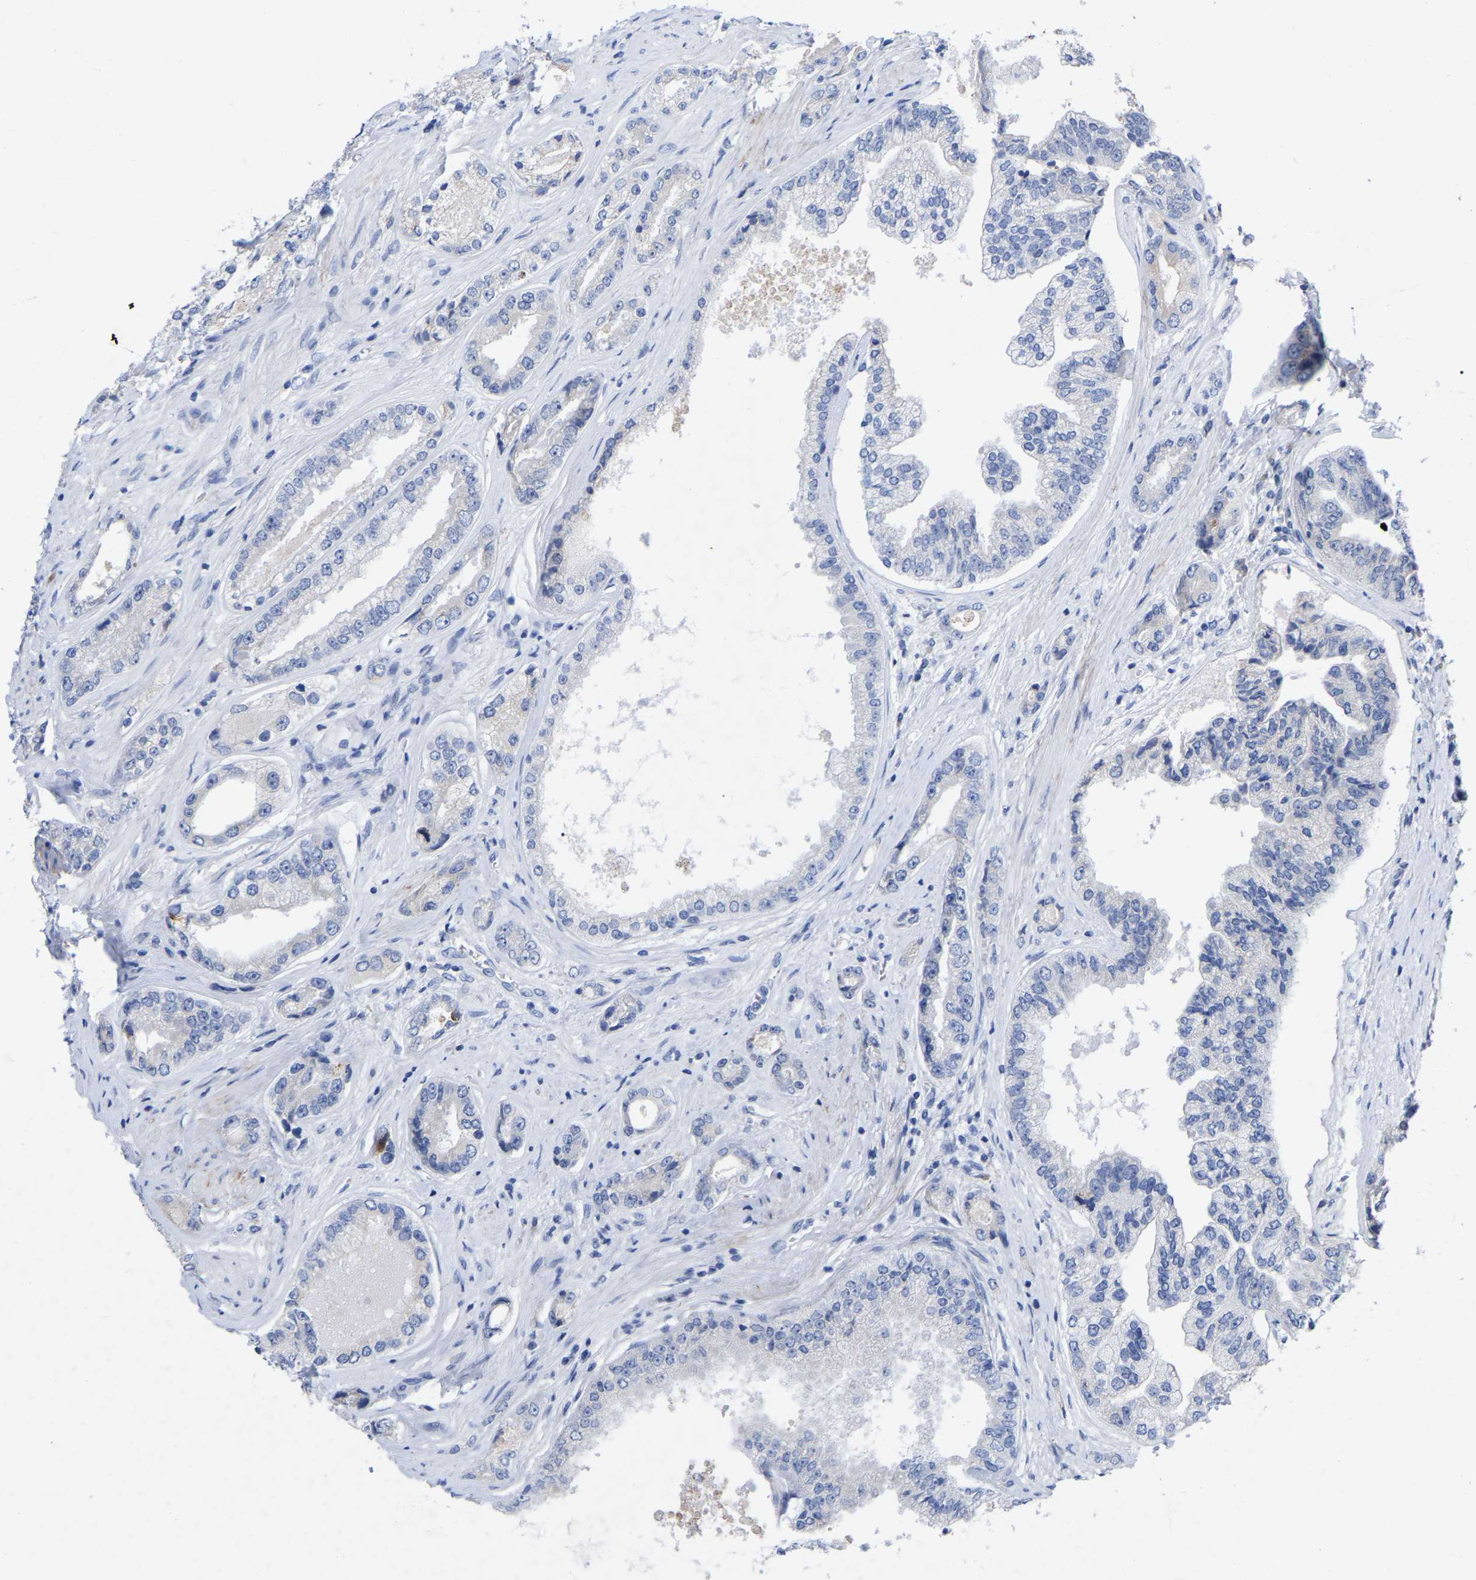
{"staining": {"intensity": "negative", "quantity": "none", "location": "none"}, "tissue": "prostate cancer", "cell_type": "Tumor cells", "image_type": "cancer", "snomed": [{"axis": "morphology", "description": "Adenocarcinoma, High grade"}, {"axis": "topography", "description": "Prostate"}], "caption": "This is a image of IHC staining of prostate adenocarcinoma (high-grade), which shows no positivity in tumor cells.", "gene": "STRIP2", "patient": {"sex": "male", "age": 61}}